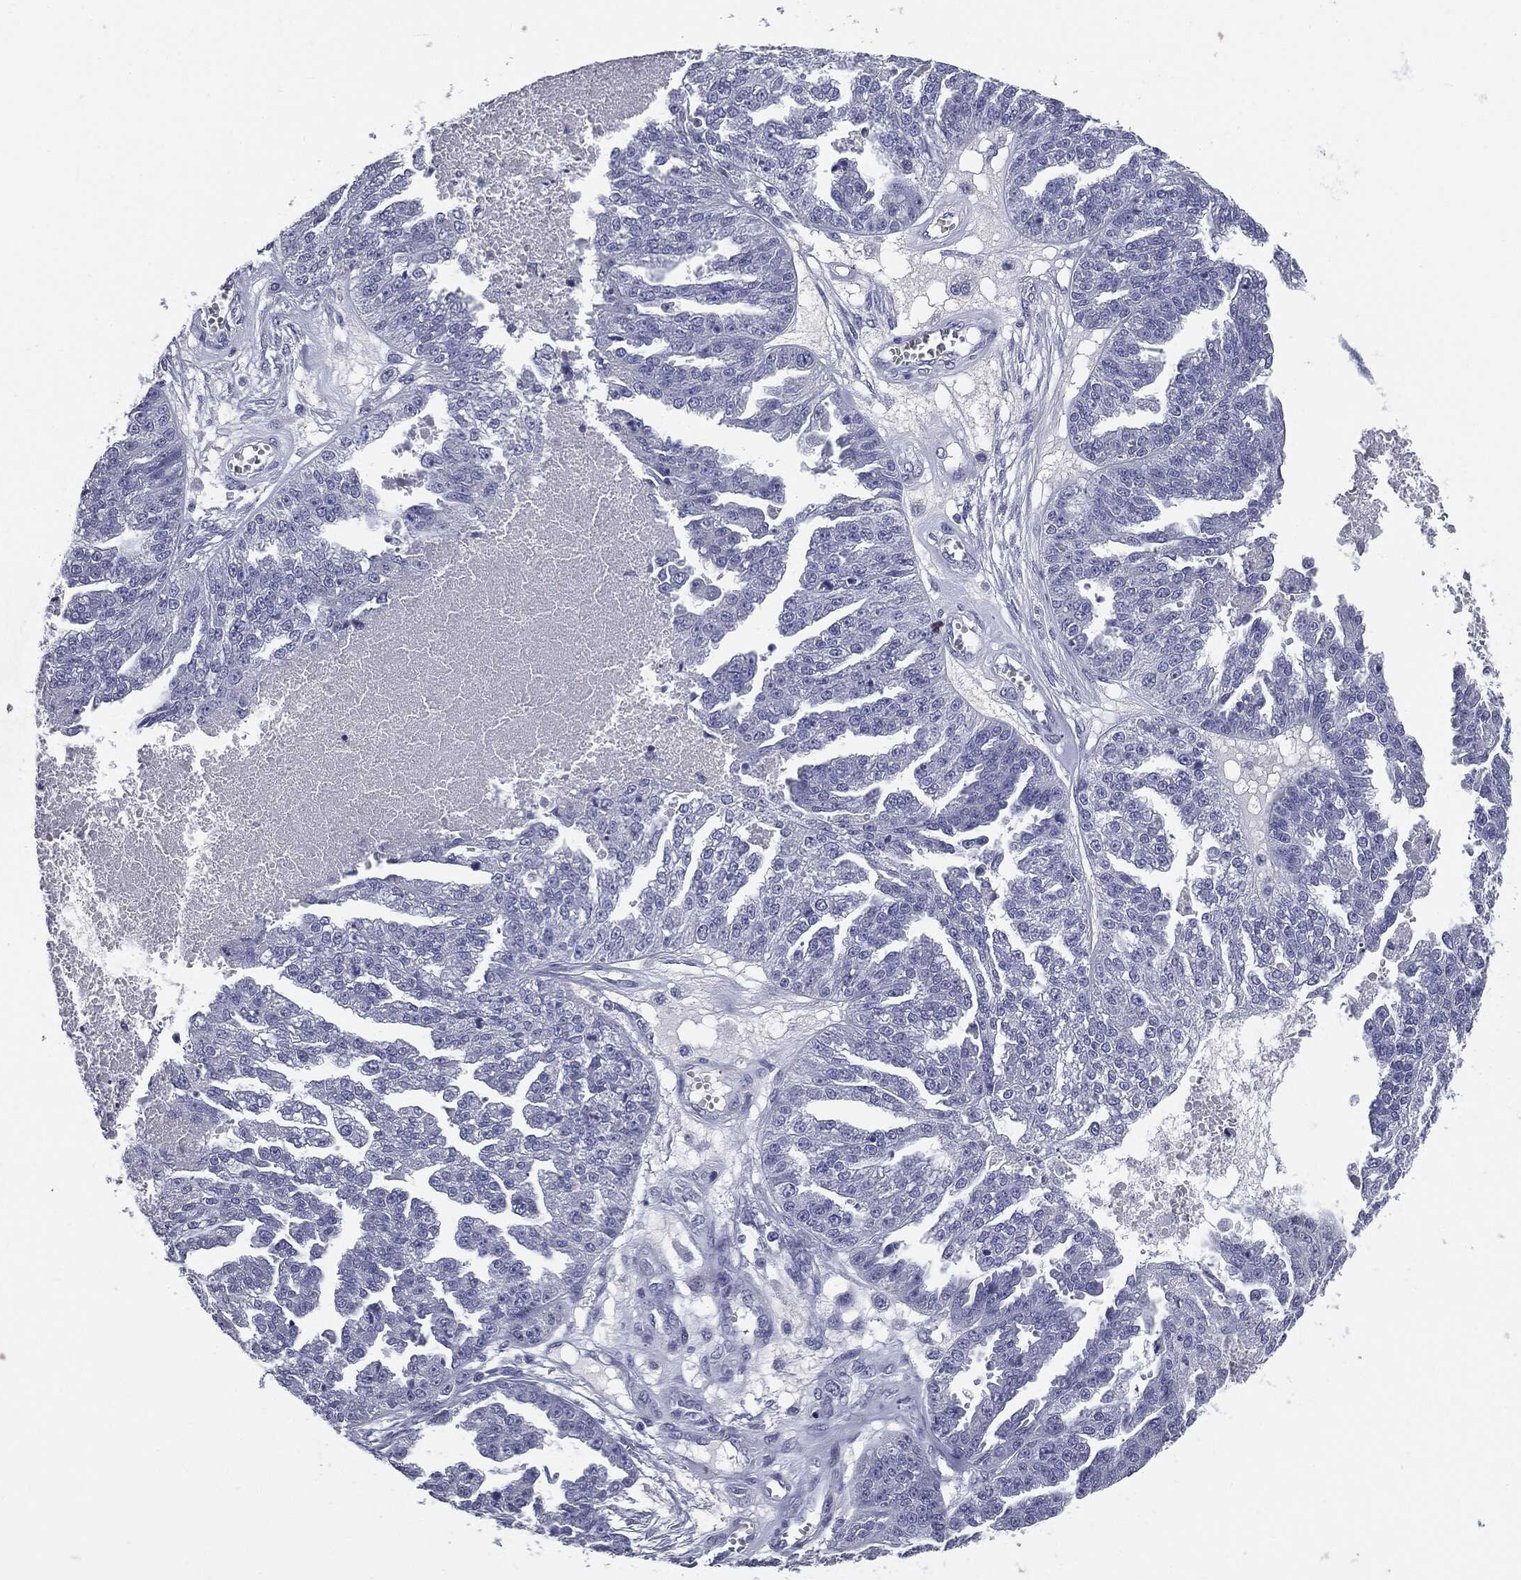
{"staining": {"intensity": "negative", "quantity": "none", "location": "none"}, "tissue": "ovarian cancer", "cell_type": "Tumor cells", "image_type": "cancer", "snomed": [{"axis": "morphology", "description": "Cystadenocarcinoma, serous, NOS"}, {"axis": "topography", "description": "Ovary"}], "caption": "The immunohistochemistry (IHC) image has no significant expression in tumor cells of ovarian cancer (serous cystadenocarcinoma) tissue. The staining is performed using DAB brown chromogen with nuclei counter-stained in using hematoxylin.", "gene": "AFP", "patient": {"sex": "female", "age": 58}}